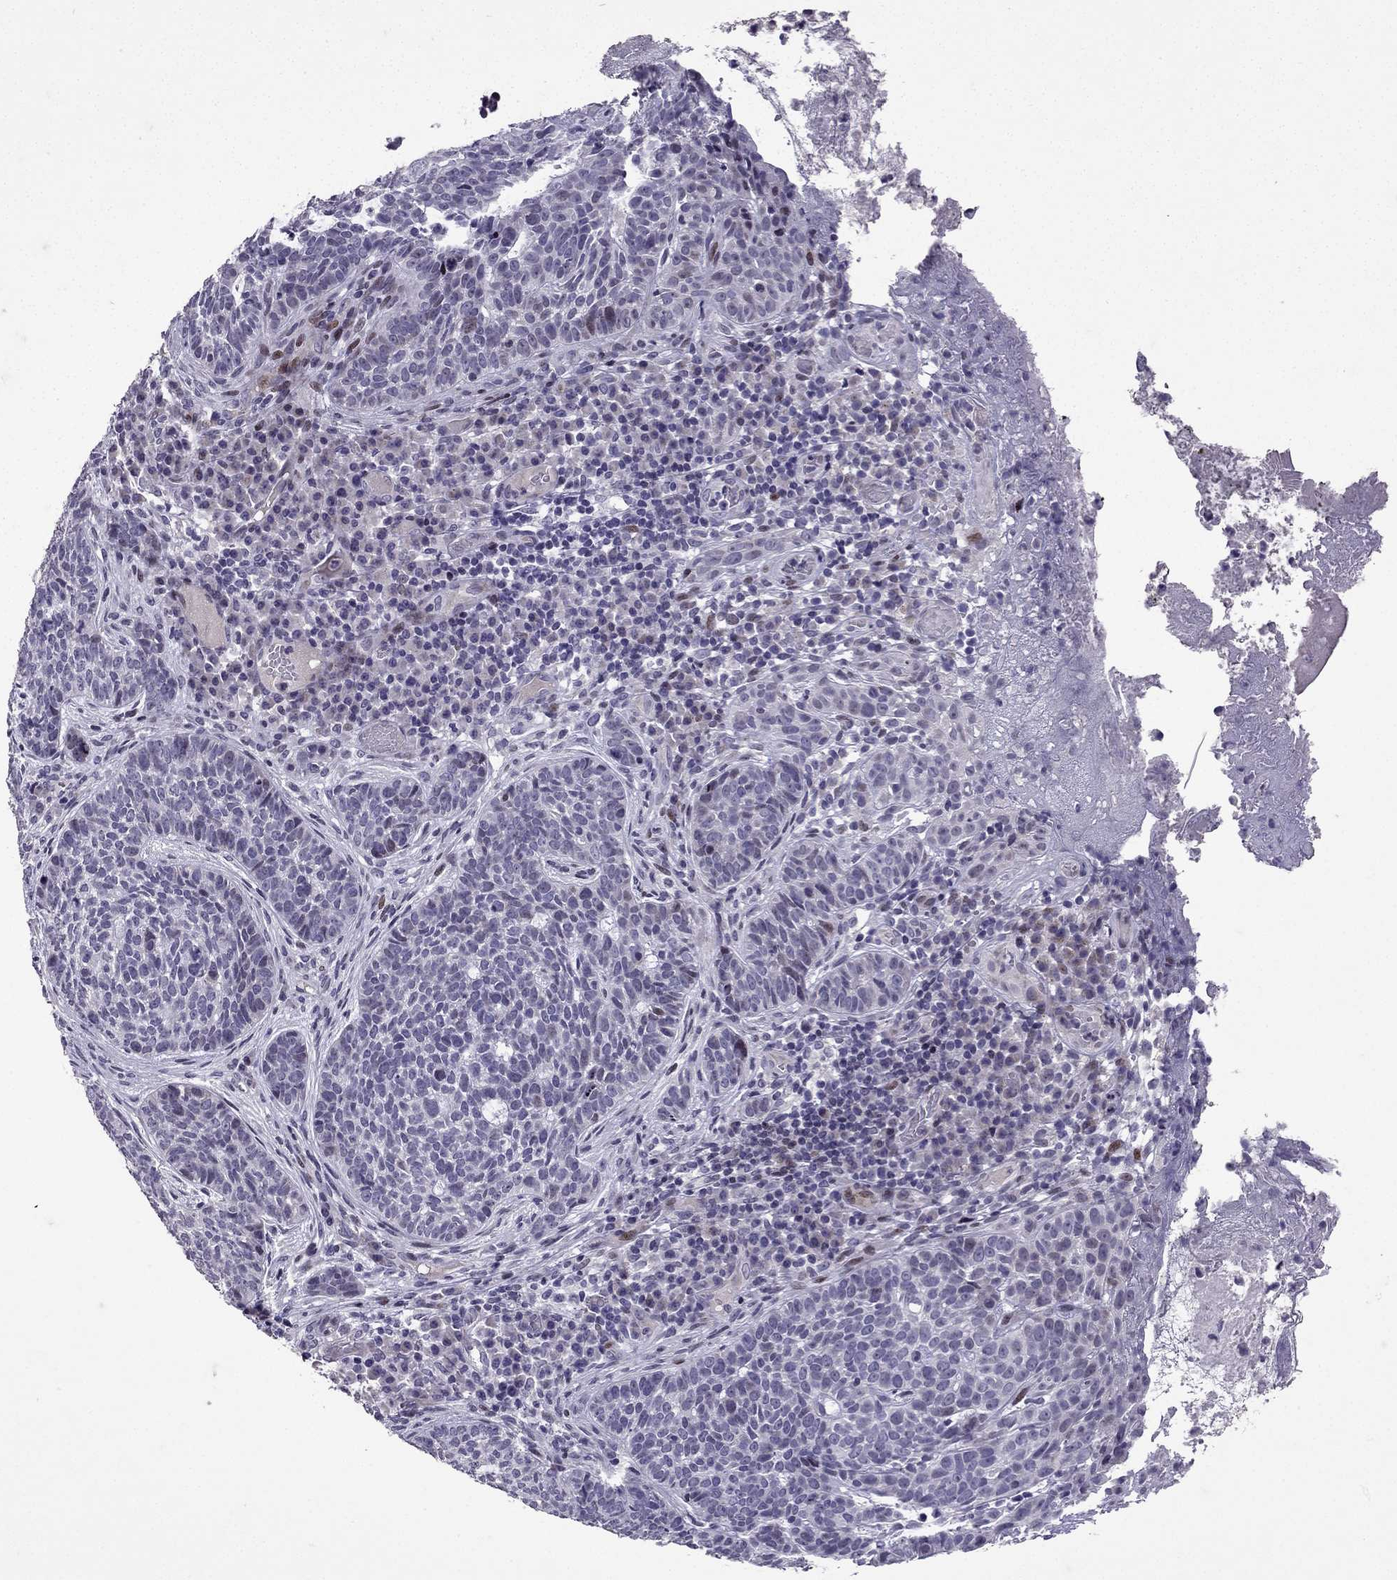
{"staining": {"intensity": "negative", "quantity": "none", "location": "none"}, "tissue": "skin cancer", "cell_type": "Tumor cells", "image_type": "cancer", "snomed": [{"axis": "morphology", "description": "Basal cell carcinoma"}, {"axis": "topography", "description": "Skin"}], "caption": "Protein analysis of skin cancer shows no significant staining in tumor cells. (DAB (3,3'-diaminobenzidine) immunohistochemistry (IHC) visualized using brightfield microscopy, high magnification).", "gene": "TTN", "patient": {"sex": "female", "age": 69}}